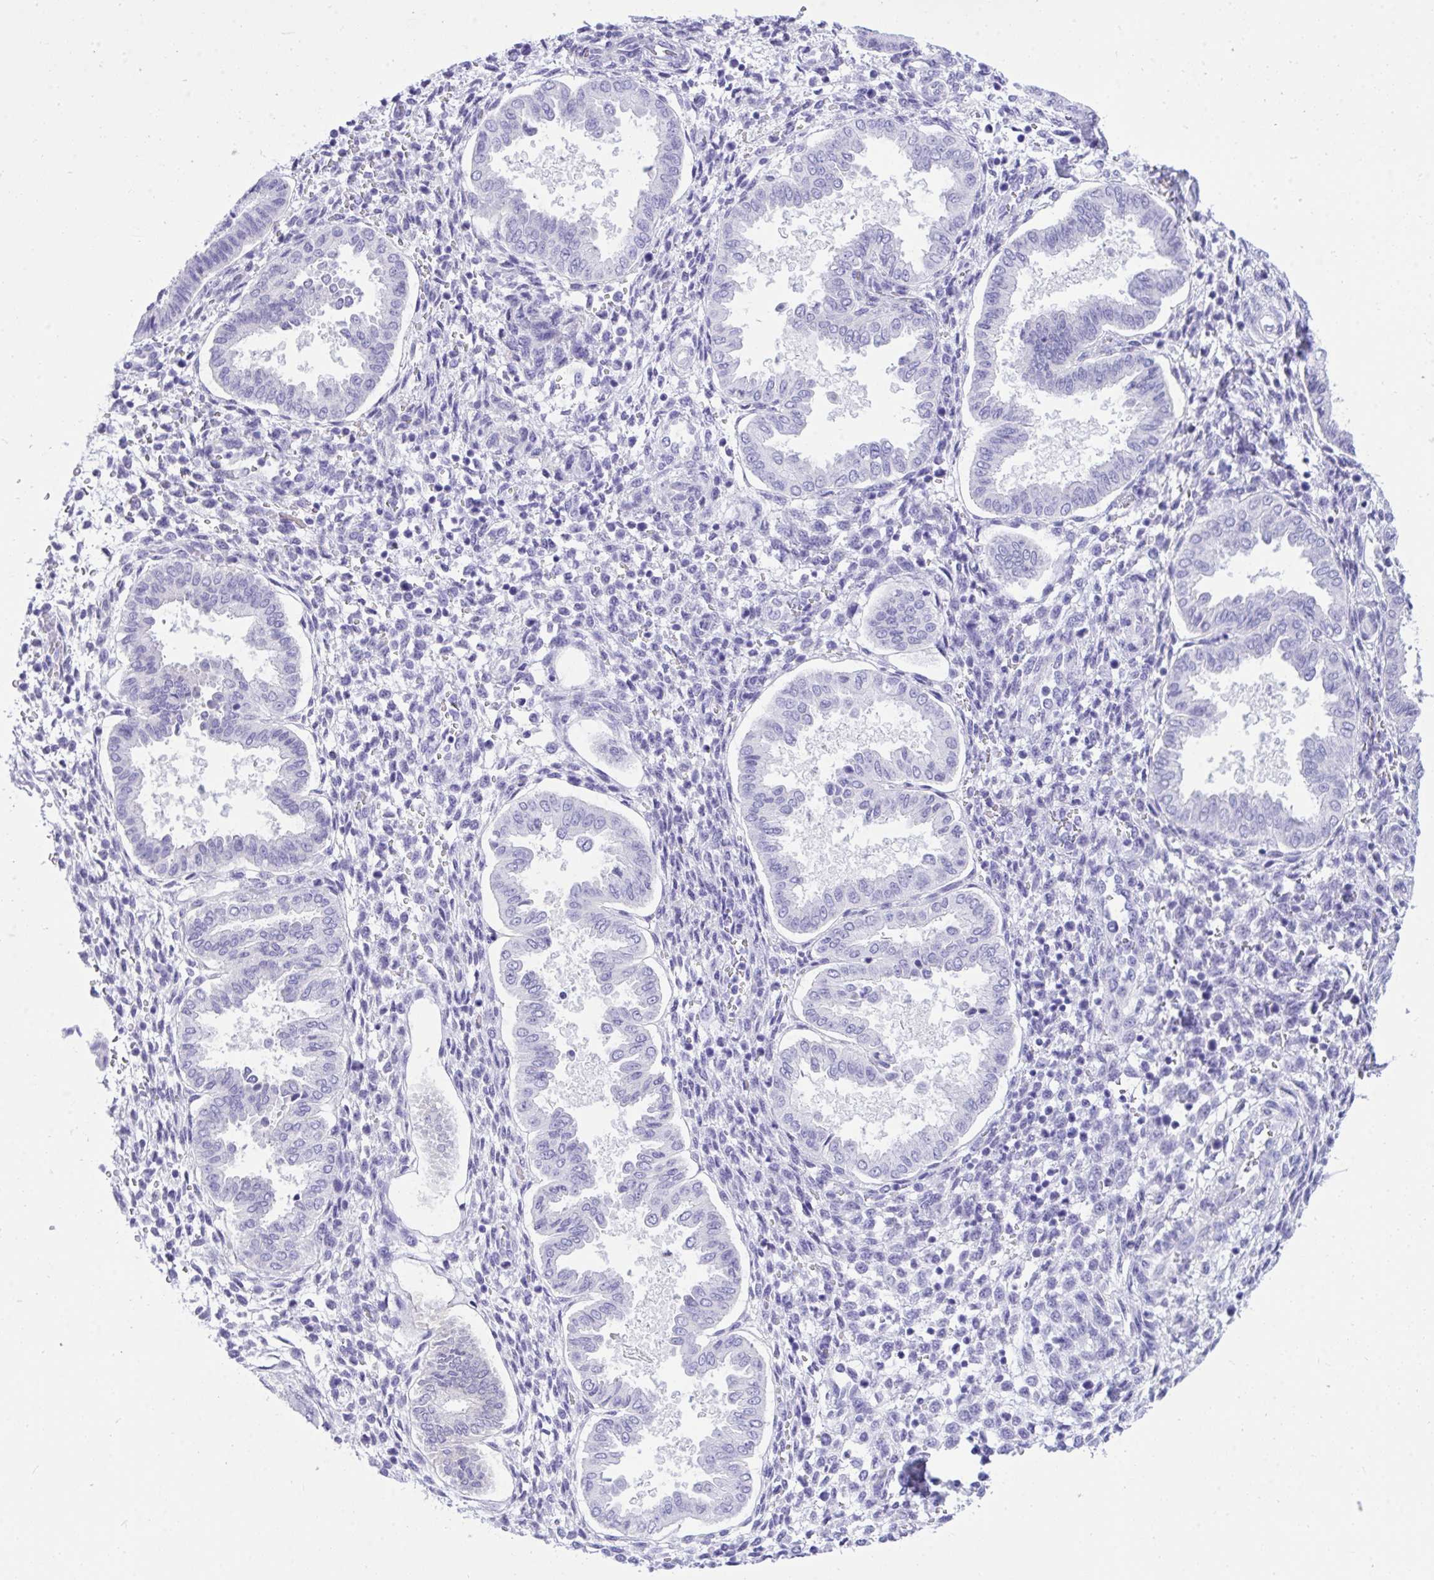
{"staining": {"intensity": "negative", "quantity": "none", "location": "none"}, "tissue": "endometrium", "cell_type": "Cells in endometrial stroma", "image_type": "normal", "snomed": [{"axis": "morphology", "description": "Normal tissue, NOS"}, {"axis": "topography", "description": "Endometrium"}], "caption": "Human endometrium stained for a protein using immunohistochemistry shows no expression in cells in endometrial stroma.", "gene": "TLN2", "patient": {"sex": "female", "age": 24}}